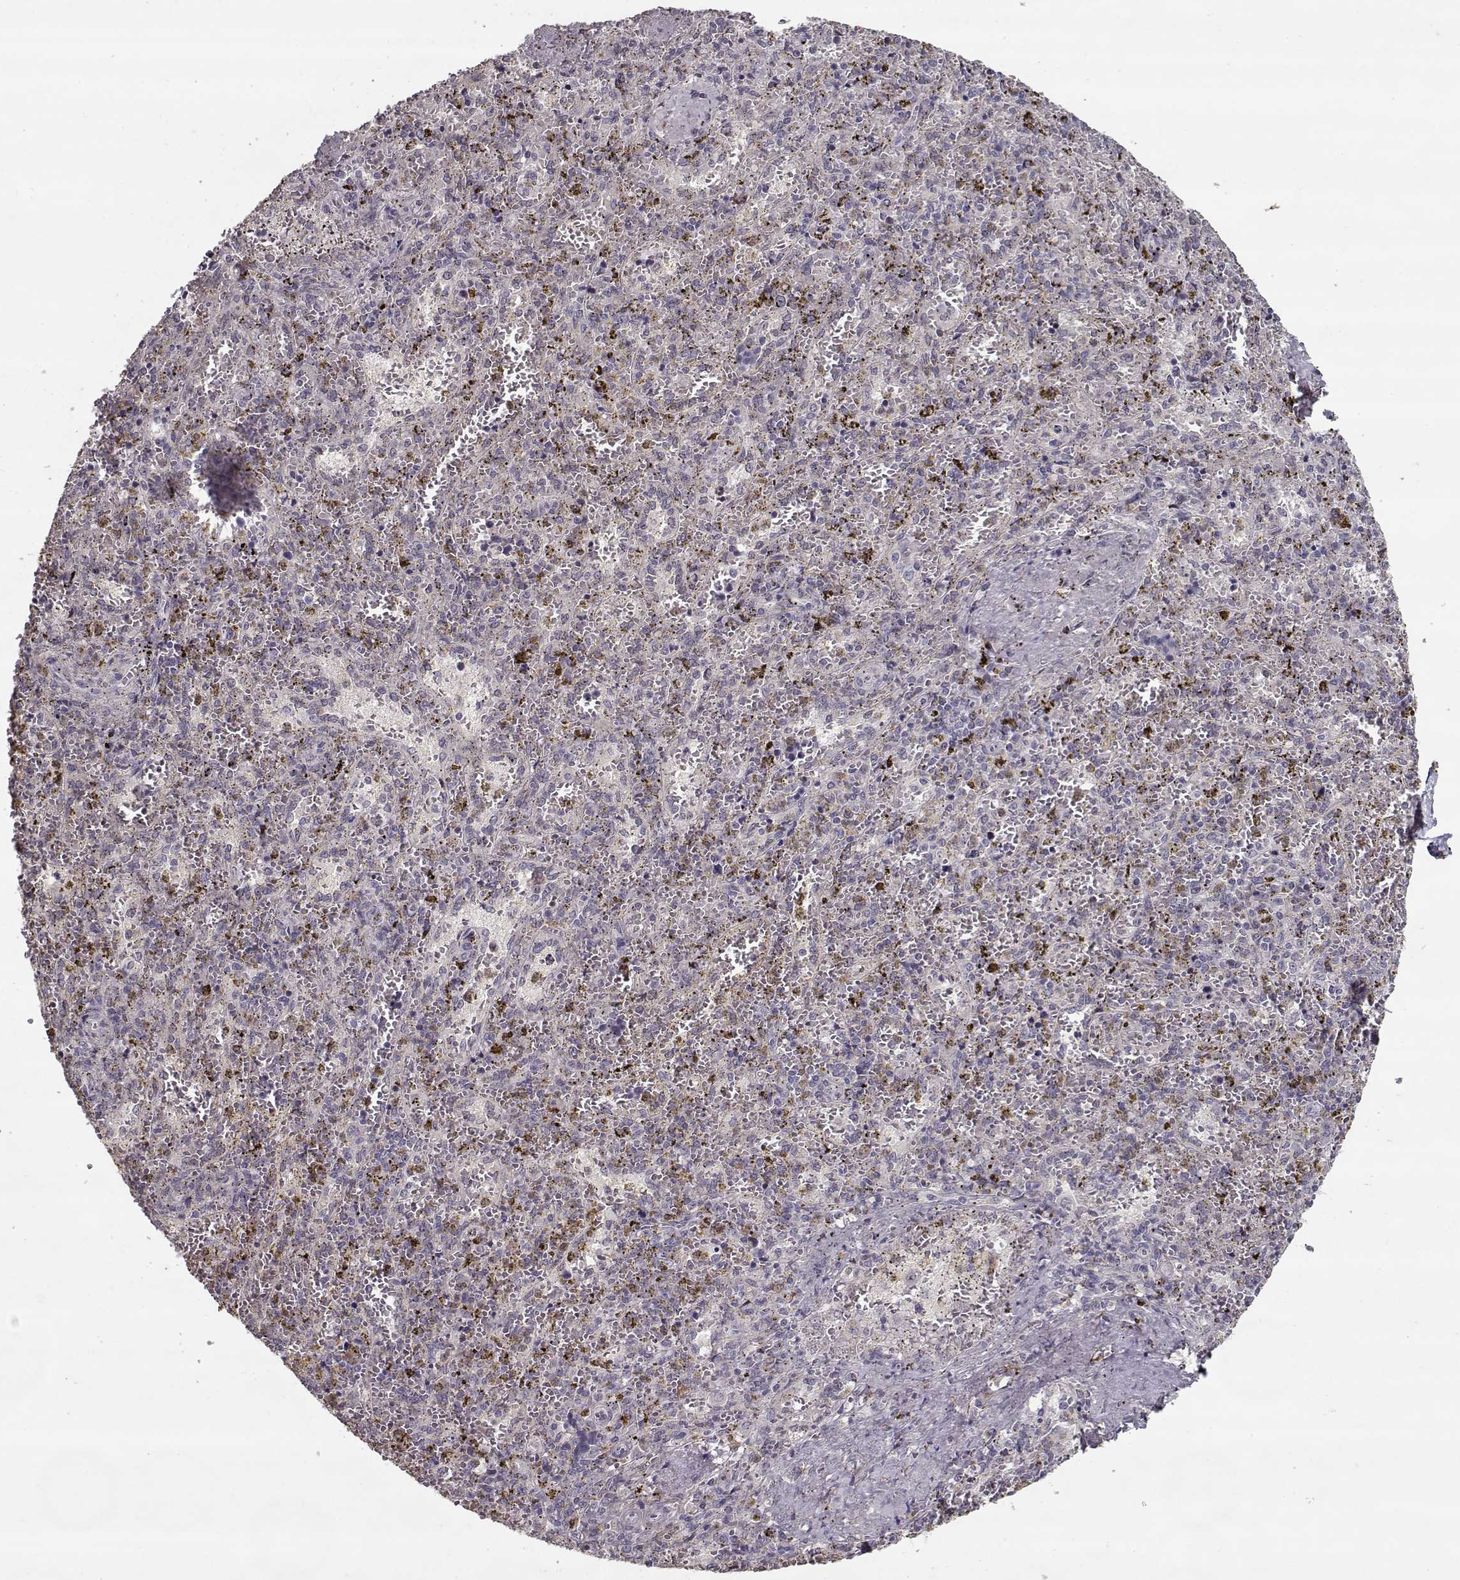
{"staining": {"intensity": "negative", "quantity": "none", "location": "none"}, "tissue": "spleen", "cell_type": "Cells in red pulp", "image_type": "normal", "snomed": [{"axis": "morphology", "description": "Normal tissue, NOS"}, {"axis": "topography", "description": "Spleen"}], "caption": "The immunohistochemistry histopathology image has no significant staining in cells in red pulp of spleen.", "gene": "LAMA2", "patient": {"sex": "female", "age": 50}}